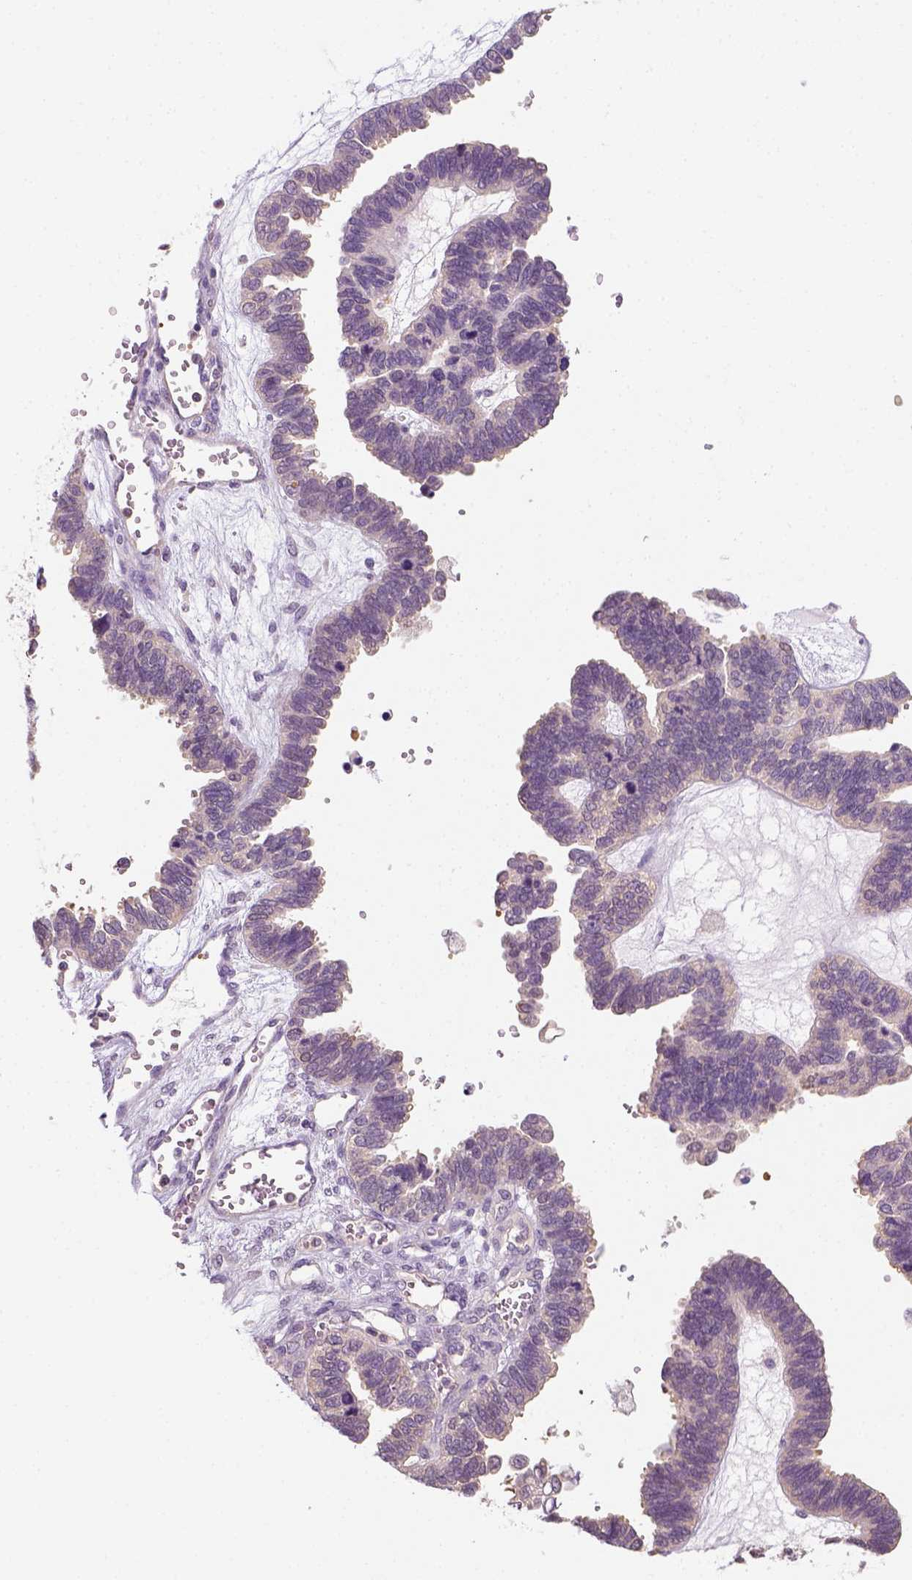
{"staining": {"intensity": "negative", "quantity": "none", "location": "none"}, "tissue": "ovarian cancer", "cell_type": "Tumor cells", "image_type": "cancer", "snomed": [{"axis": "morphology", "description": "Cystadenocarcinoma, serous, NOS"}, {"axis": "topography", "description": "Ovary"}], "caption": "The photomicrograph demonstrates no staining of tumor cells in ovarian serous cystadenocarcinoma.", "gene": "EPHB1", "patient": {"sex": "female", "age": 51}}